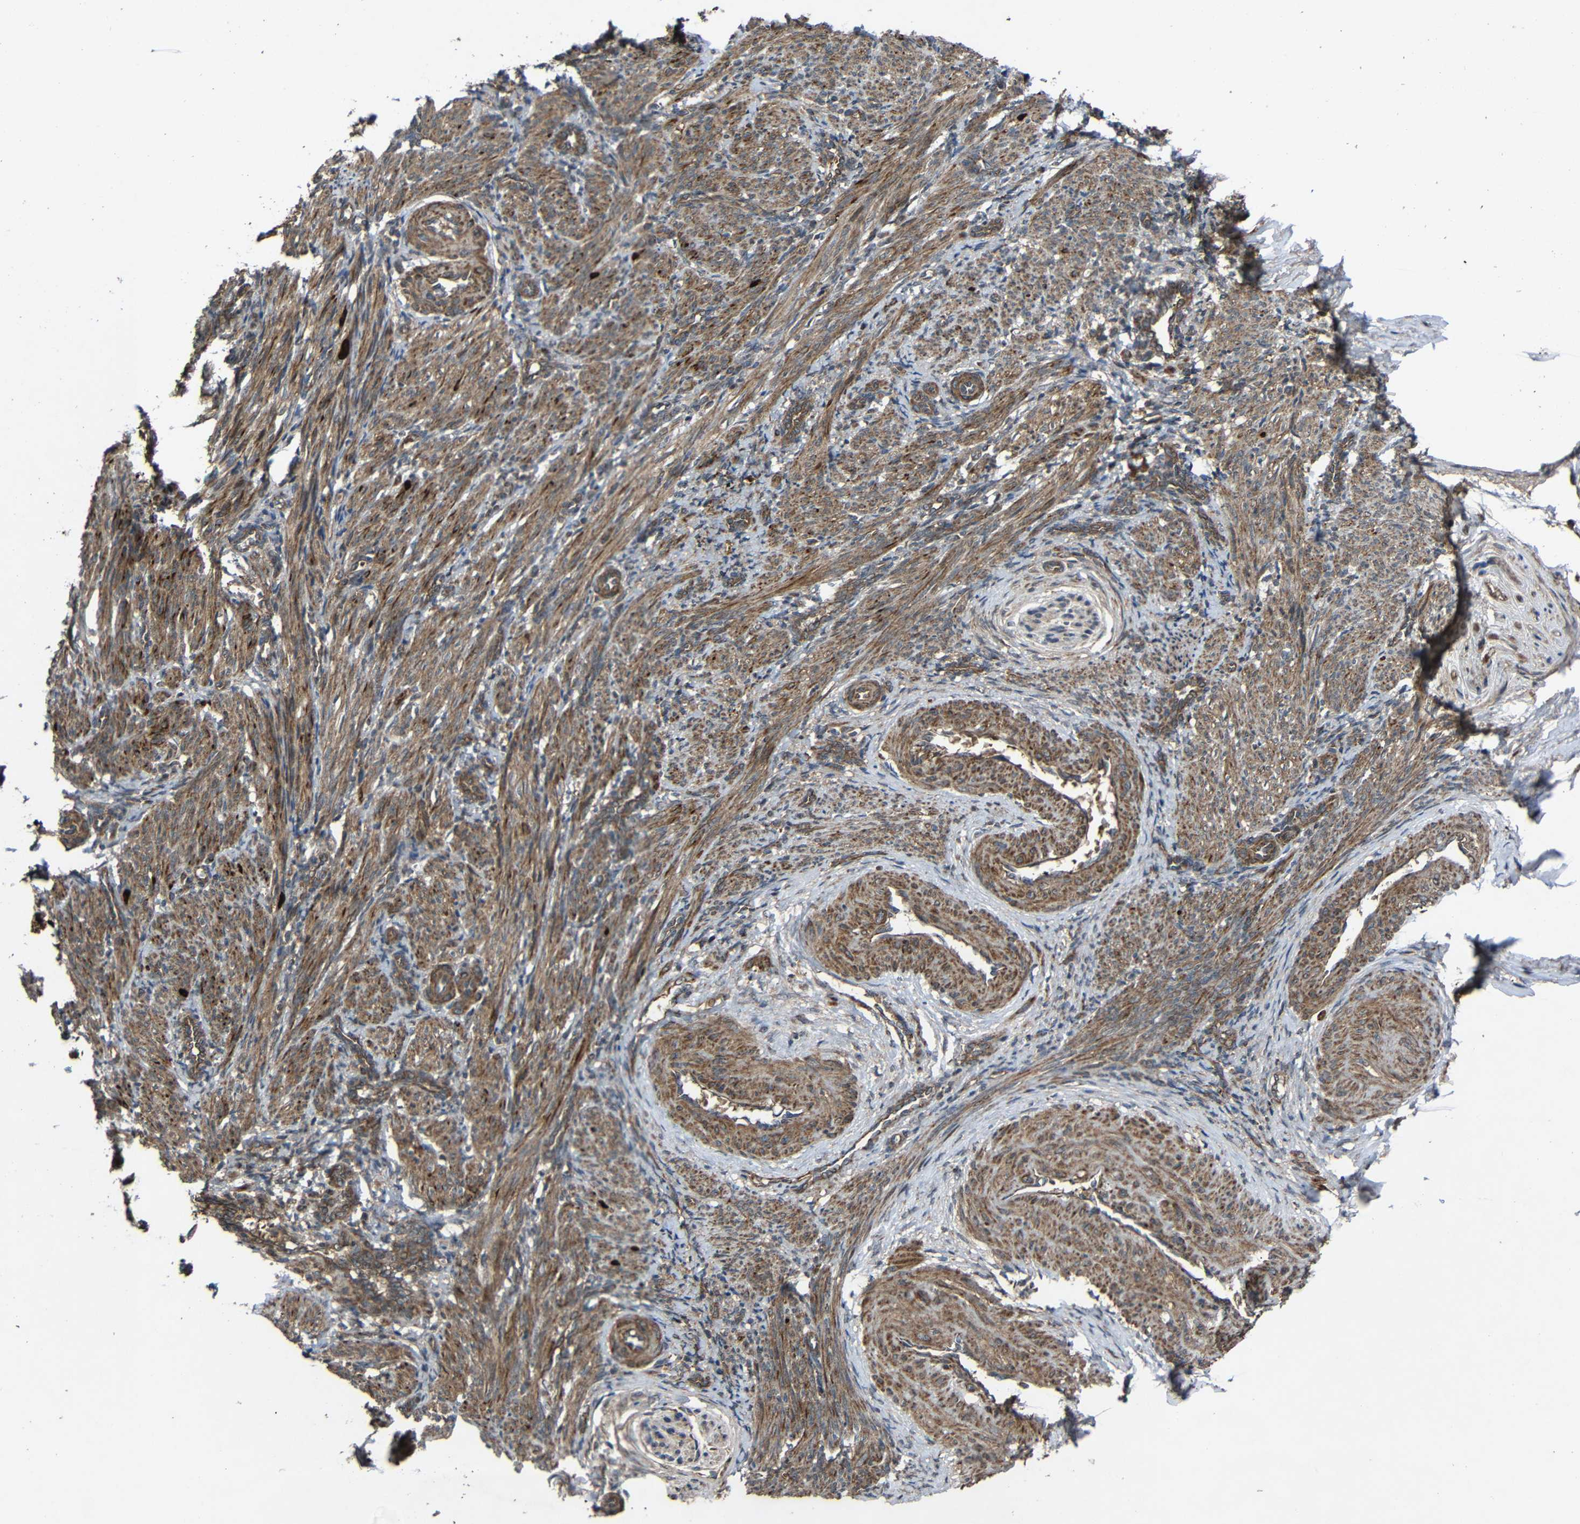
{"staining": {"intensity": "moderate", "quantity": ">75%", "location": "cytoplasmic/membranous"}, "tissue": "smooth muscle", "cell_type": "Smooth muscle cells", "image_type": "normal", "snomed": [{"axis": "morphology", "description": "Normal tissue, NOS"}, {"axis": "topography", "description": "Endometrium"}], "caption": "IHC of benign smooth muscle demonstrates medium levels of moderate cytoplasmic/membranous positivity in approximately >75% of smooth muscle cells.", "gene": "C1GALT1", "patient": {"sex": "female", "age": 33}}